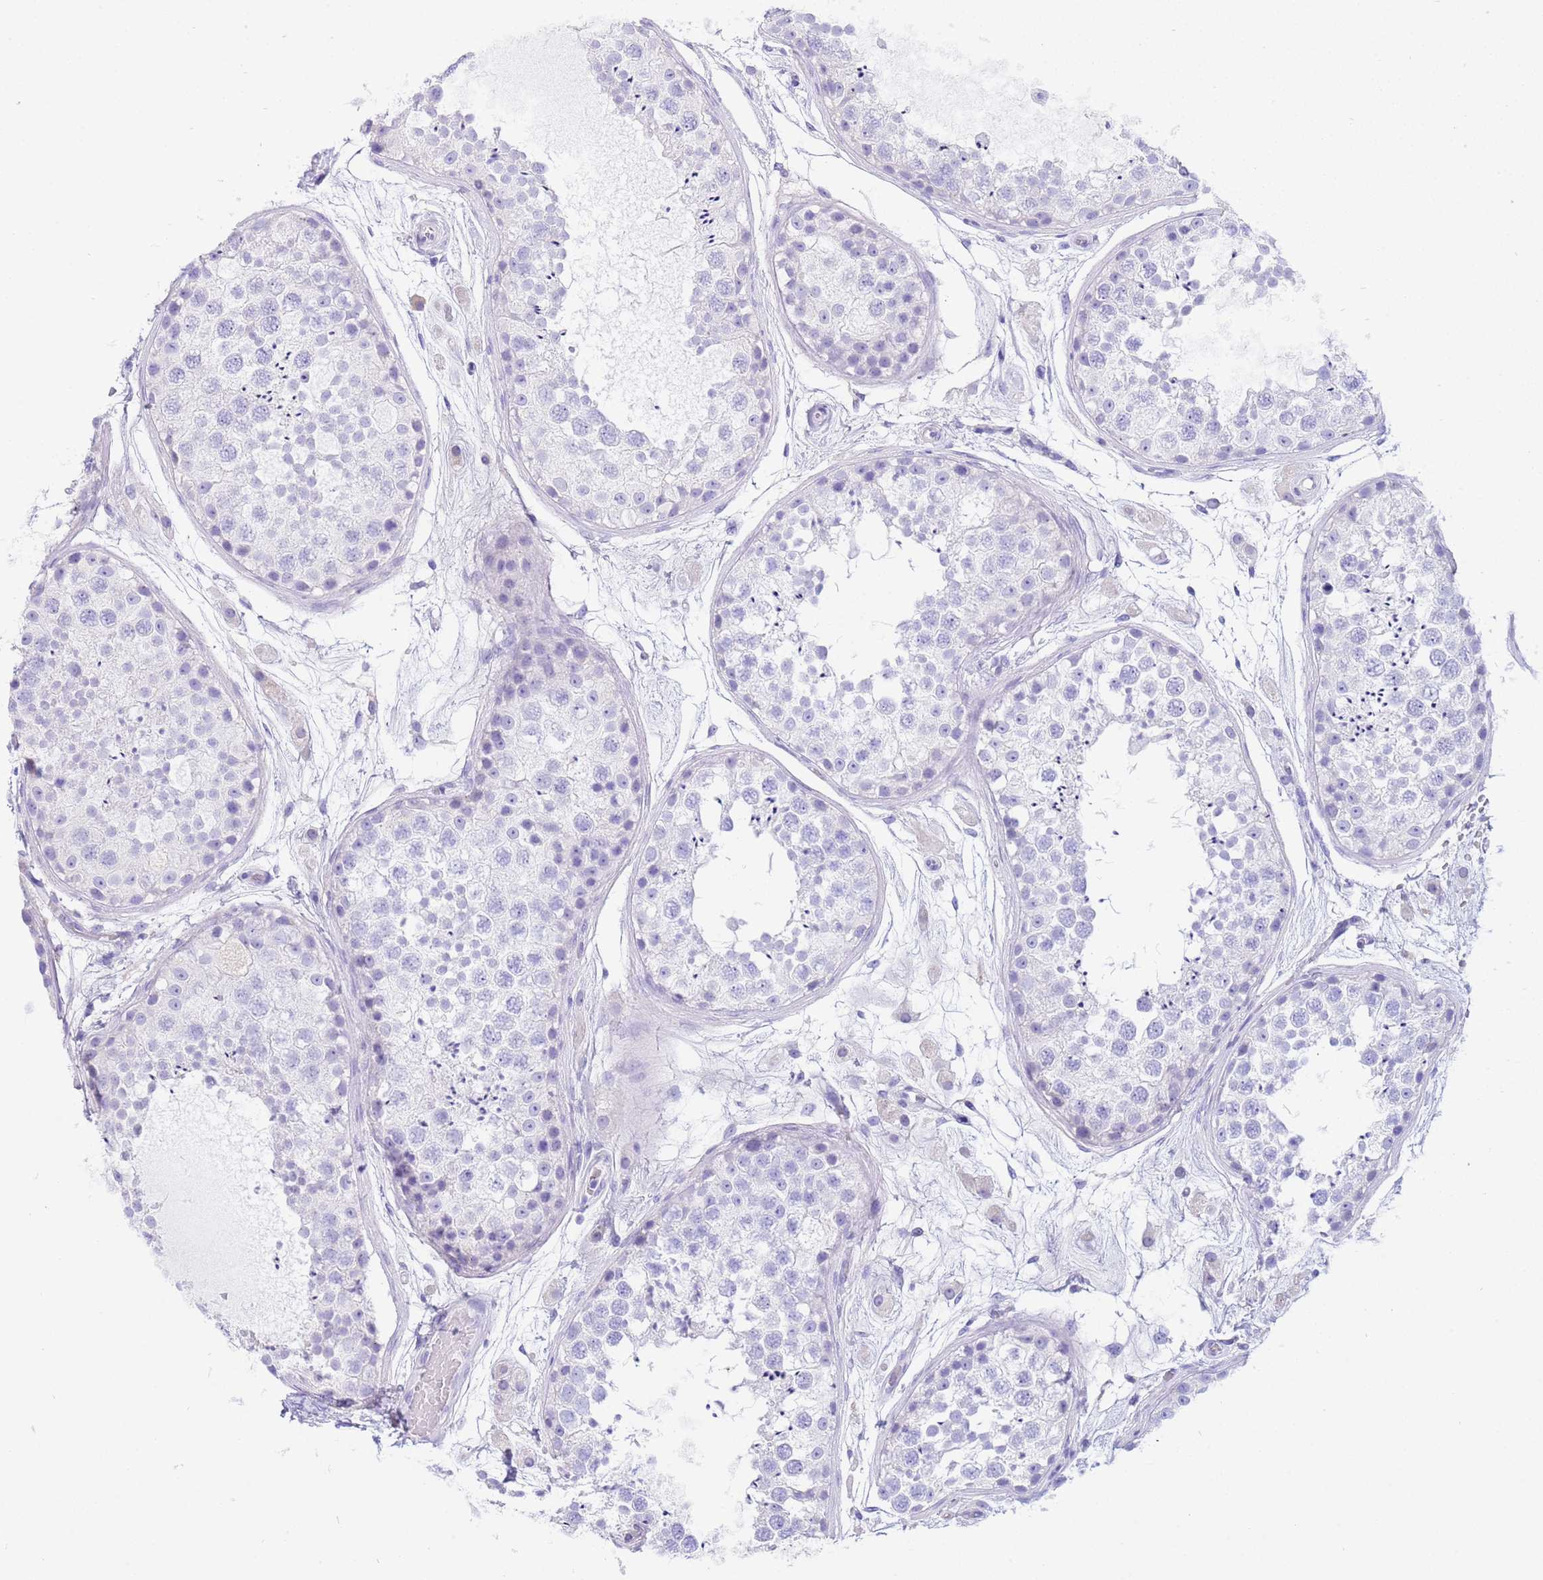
{"staining": {"intensity": "negative", "quantity": "none", "location": "none"}, "tissue": "testis", "cell_type": "Cells in seminiferous ducts", "image_type": "normal", "snomed": [{"axis": "morphology", "description": "Normal tissue, NOS"}, {"axis": "topography", "description": "Testis"}], "caption": "Immunohistochemistry image of benign human testis stained for a protein (brown), which displays no expression in cells in seminiferous ducts.", "gene": "CPB1", "patient": {"sex": "male", "age": 25}}